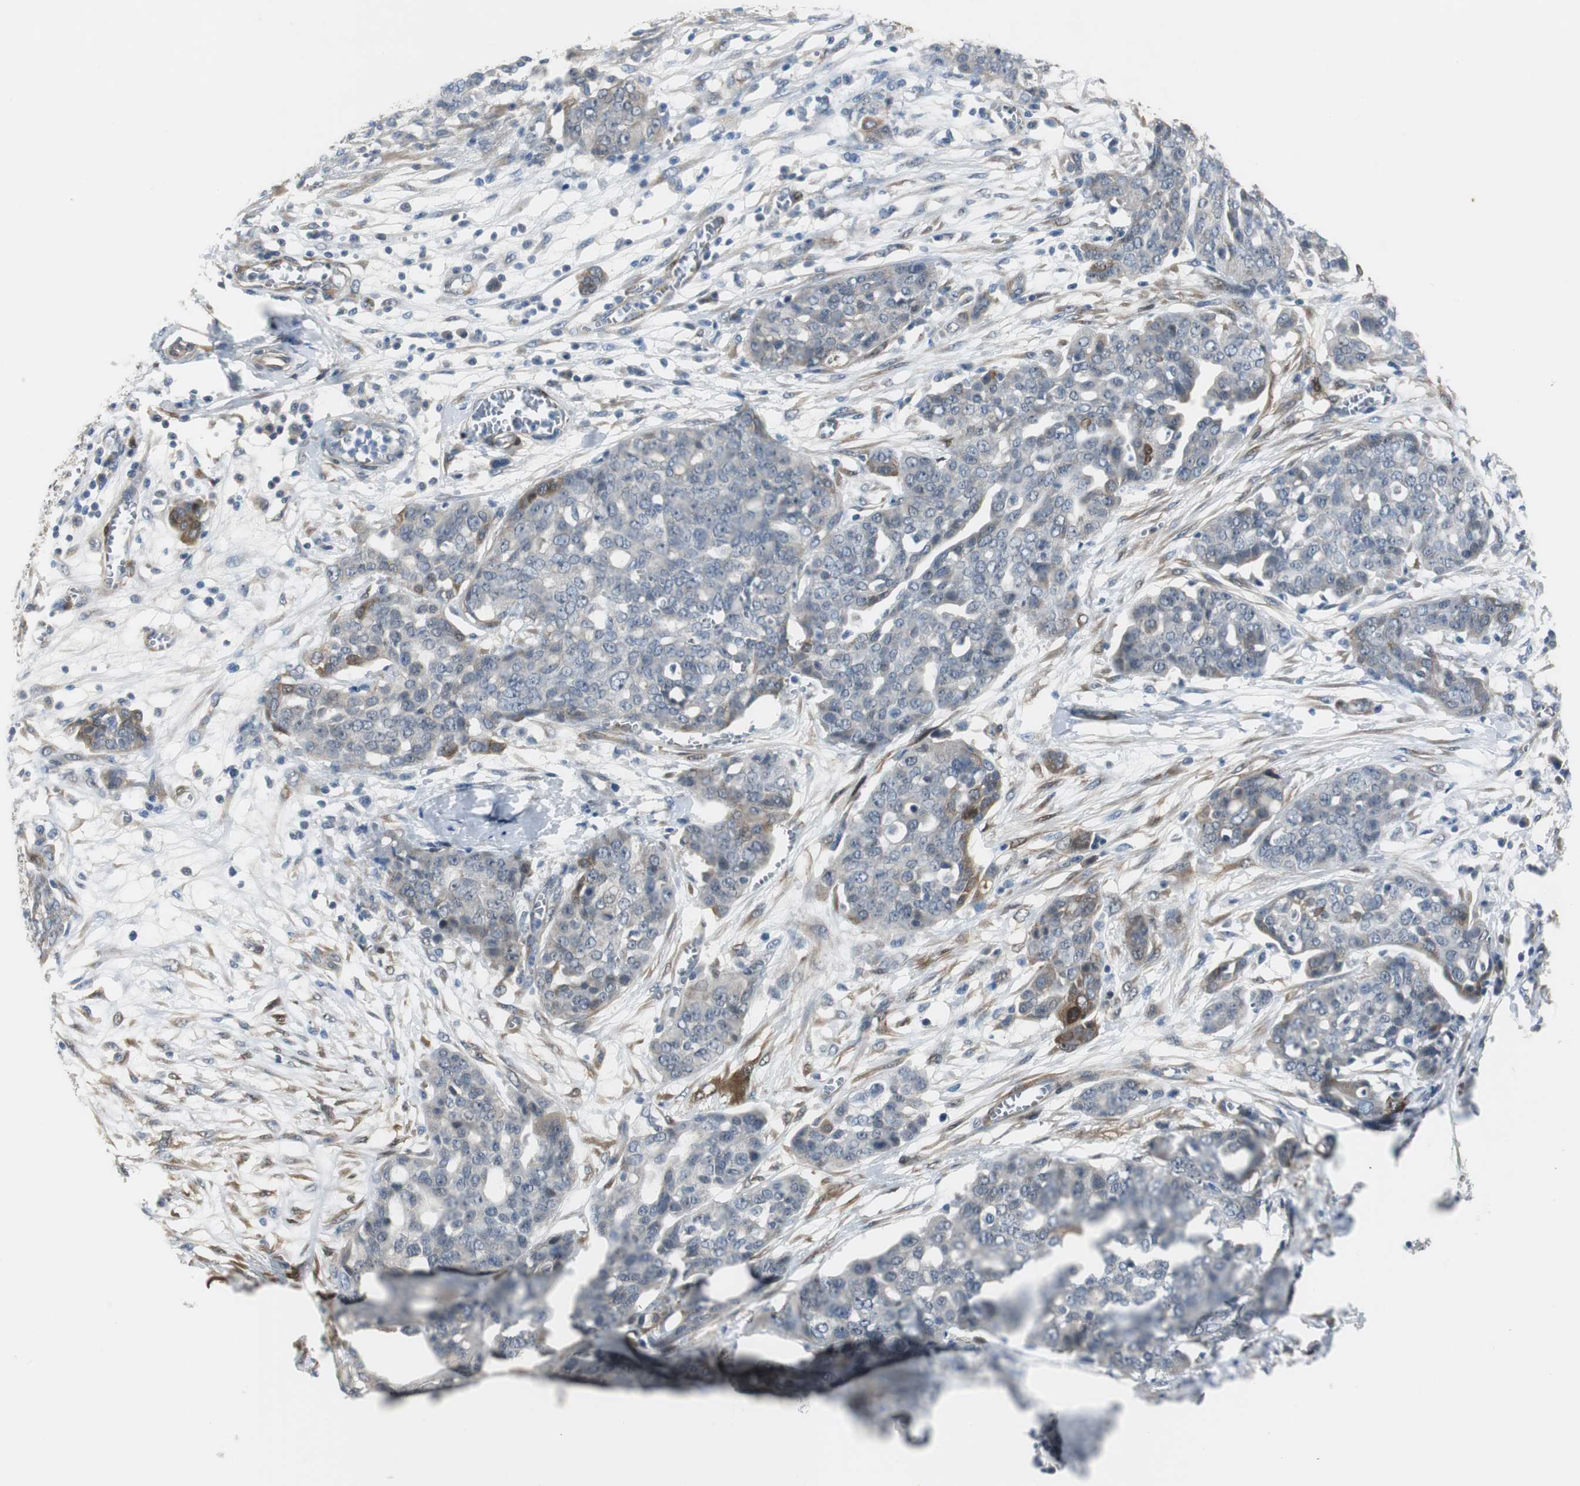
{"staining": {"intensity": "weak", "quantity": "<25%", "location": "cytoplasmic/membranous"}, "tissue": "ovarian cancer", "cell_type": "Tumor cells", "image_type": "cancer", "snomed": [{"axis": "morphology", "description": "Cystadenocarcinoma, serous, NOS"}, {"axis": "topography", "description": "Soft tissue"}, {"axis": "topography", "description": "Ovary"}], "caption": "An immunohistochemistry (IHC) histopathology image of serous cystadenocarcinoma (ovarian) is shown. There is no staining in tumor cells of serous cystadenocarcinoma (ovarian). Nuclei are stained in blue.", "gene": "FHL2", "patient": {"sex": "female", "age": 57}}